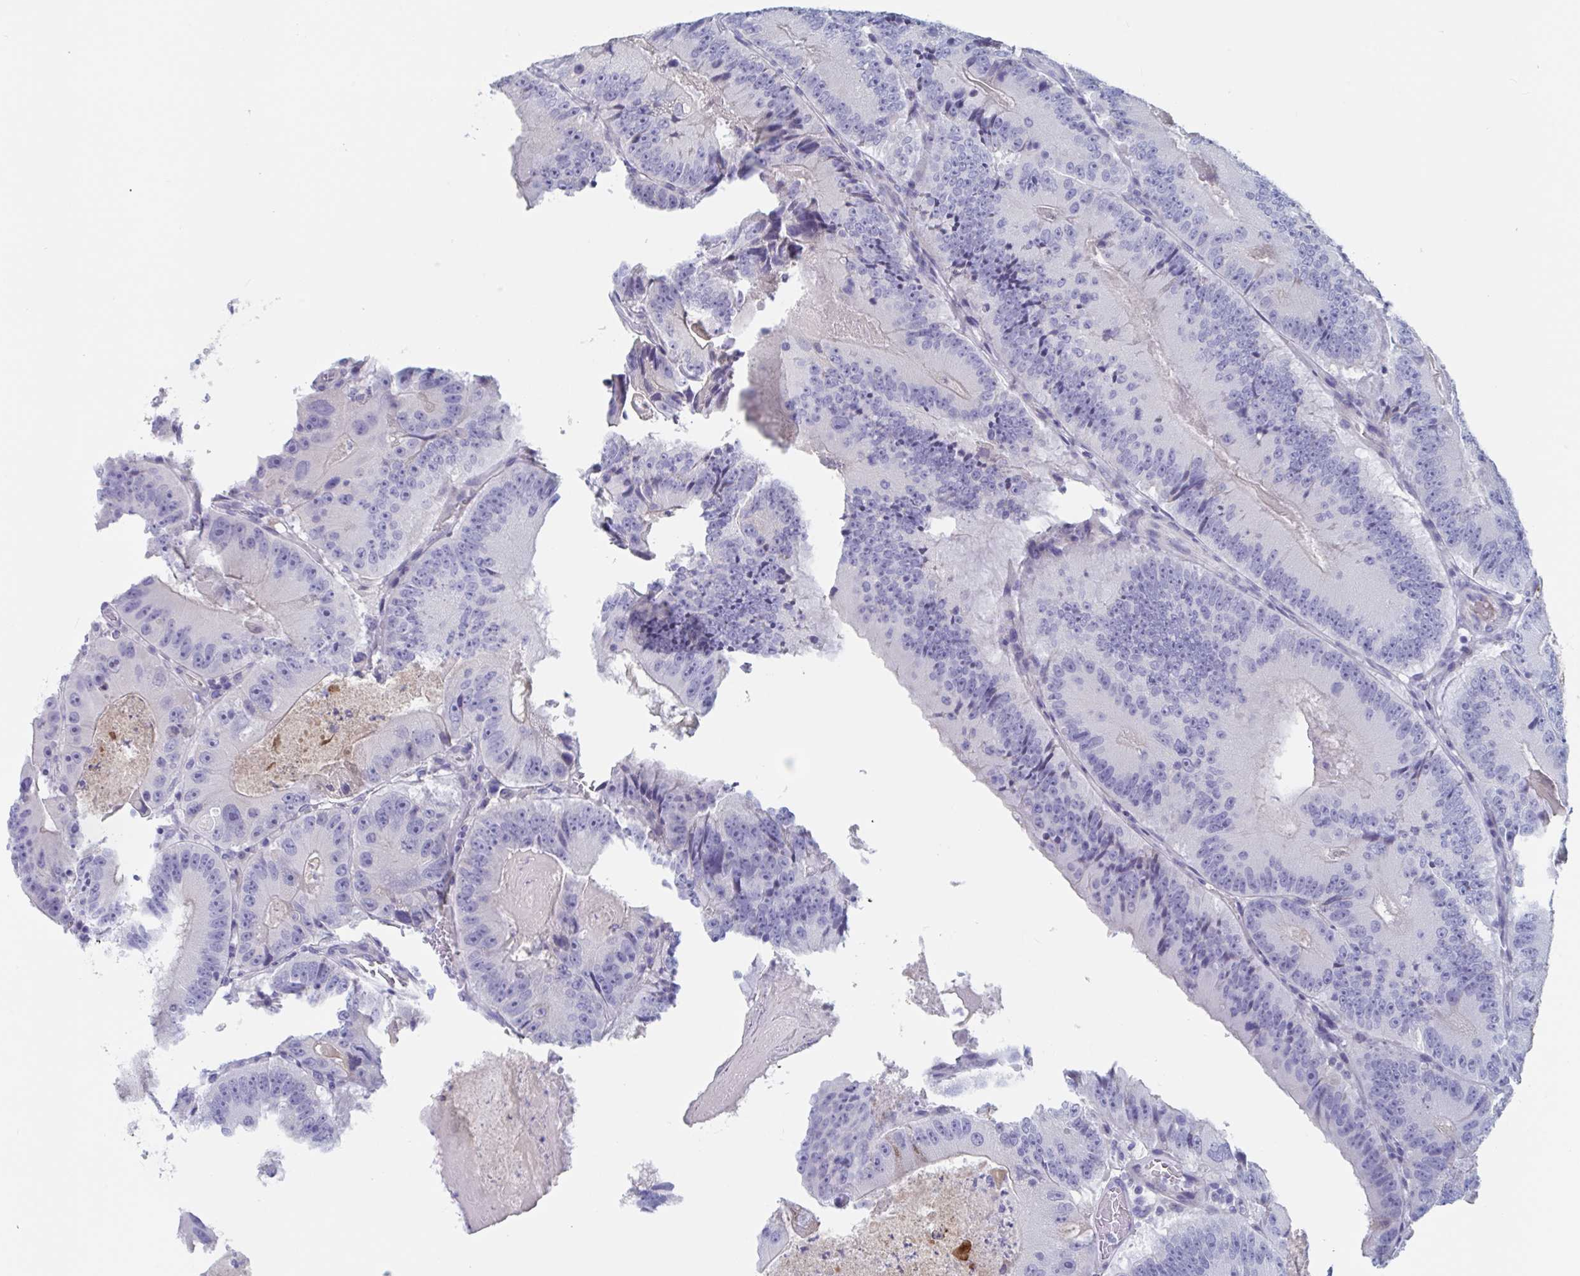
{"staining": {"intensity": "negative", "quantity": "none", "location": "none"}, "tissue": "colorectal cancer", "cell_type": "Tumor cells", "image_type": "cancer", "snomed": [{"axis": "morphology", "description": "Adenocarcinoma, NOS"}, {"axis": "topography", "description": "Colon"}], "caption": "Immunohistochemical staining of human colorectal adenocarcinoma reveals no significant staining in tumor cells. (DAB IHC, high magnification).", "gene": "DPEP3", "patient": {"sex": "female", "age": 86}}